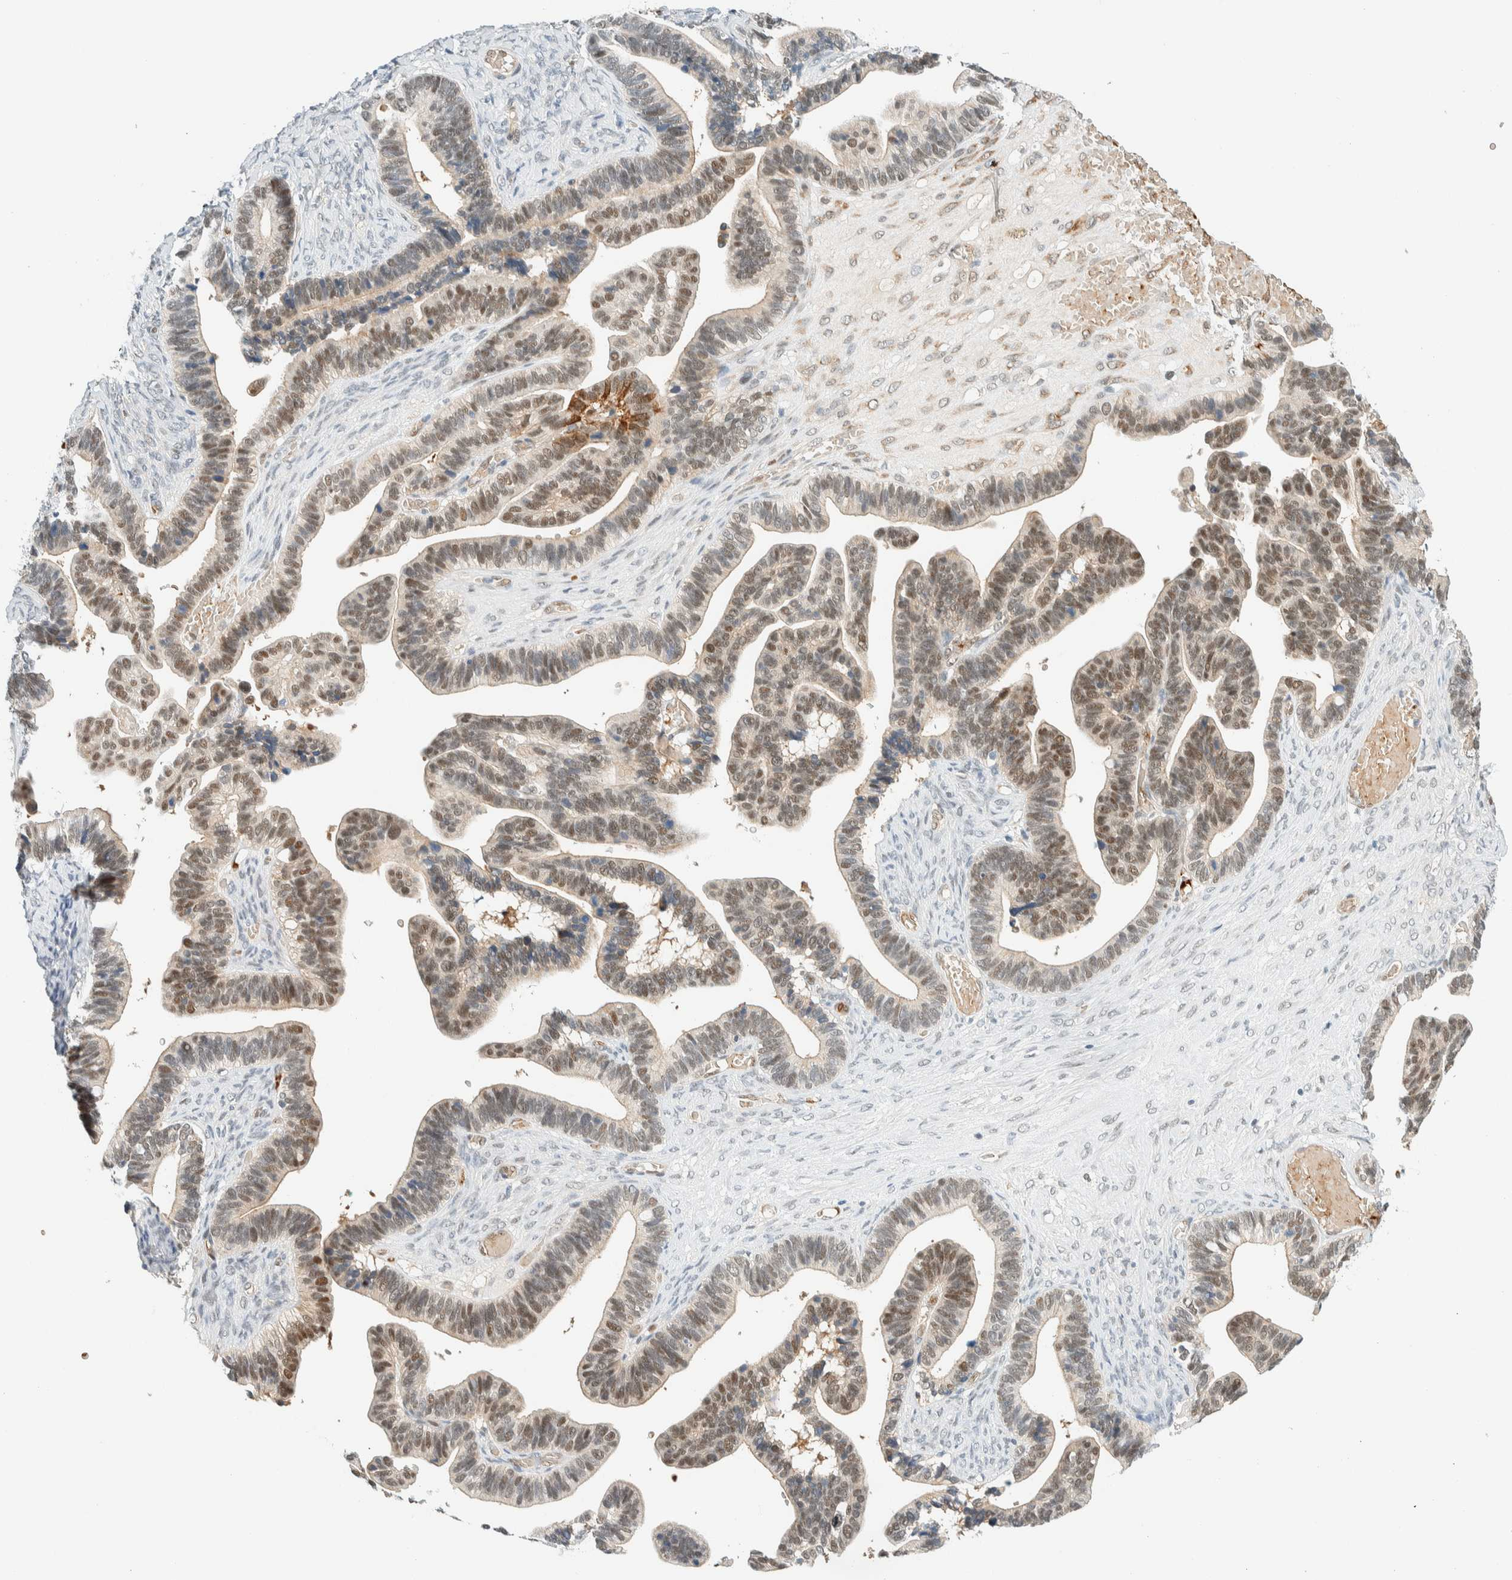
{"staining": {"intensity": "weak", "quantity": ">75%", "location": "cytoplasmic/membranous,nuclear"}, "tissue": "ovarian cancer", "cell_type": "Tumor cells", "image_type": "cancer", "snomed": [{"axis": "morphology", "description": "Cystadenocarcinoma, serous, NOS"}, {"axis": "topography", "description": "Ovary"}], "caption": "A brown stain highlights weak cytoplasmic/membranous and nuclear staining of a protein in human serous cystadenocarcinoma (ovarian) tumor cells.", "gene": "TSTD2", "patient": {"sex": "female", "age": 56}}